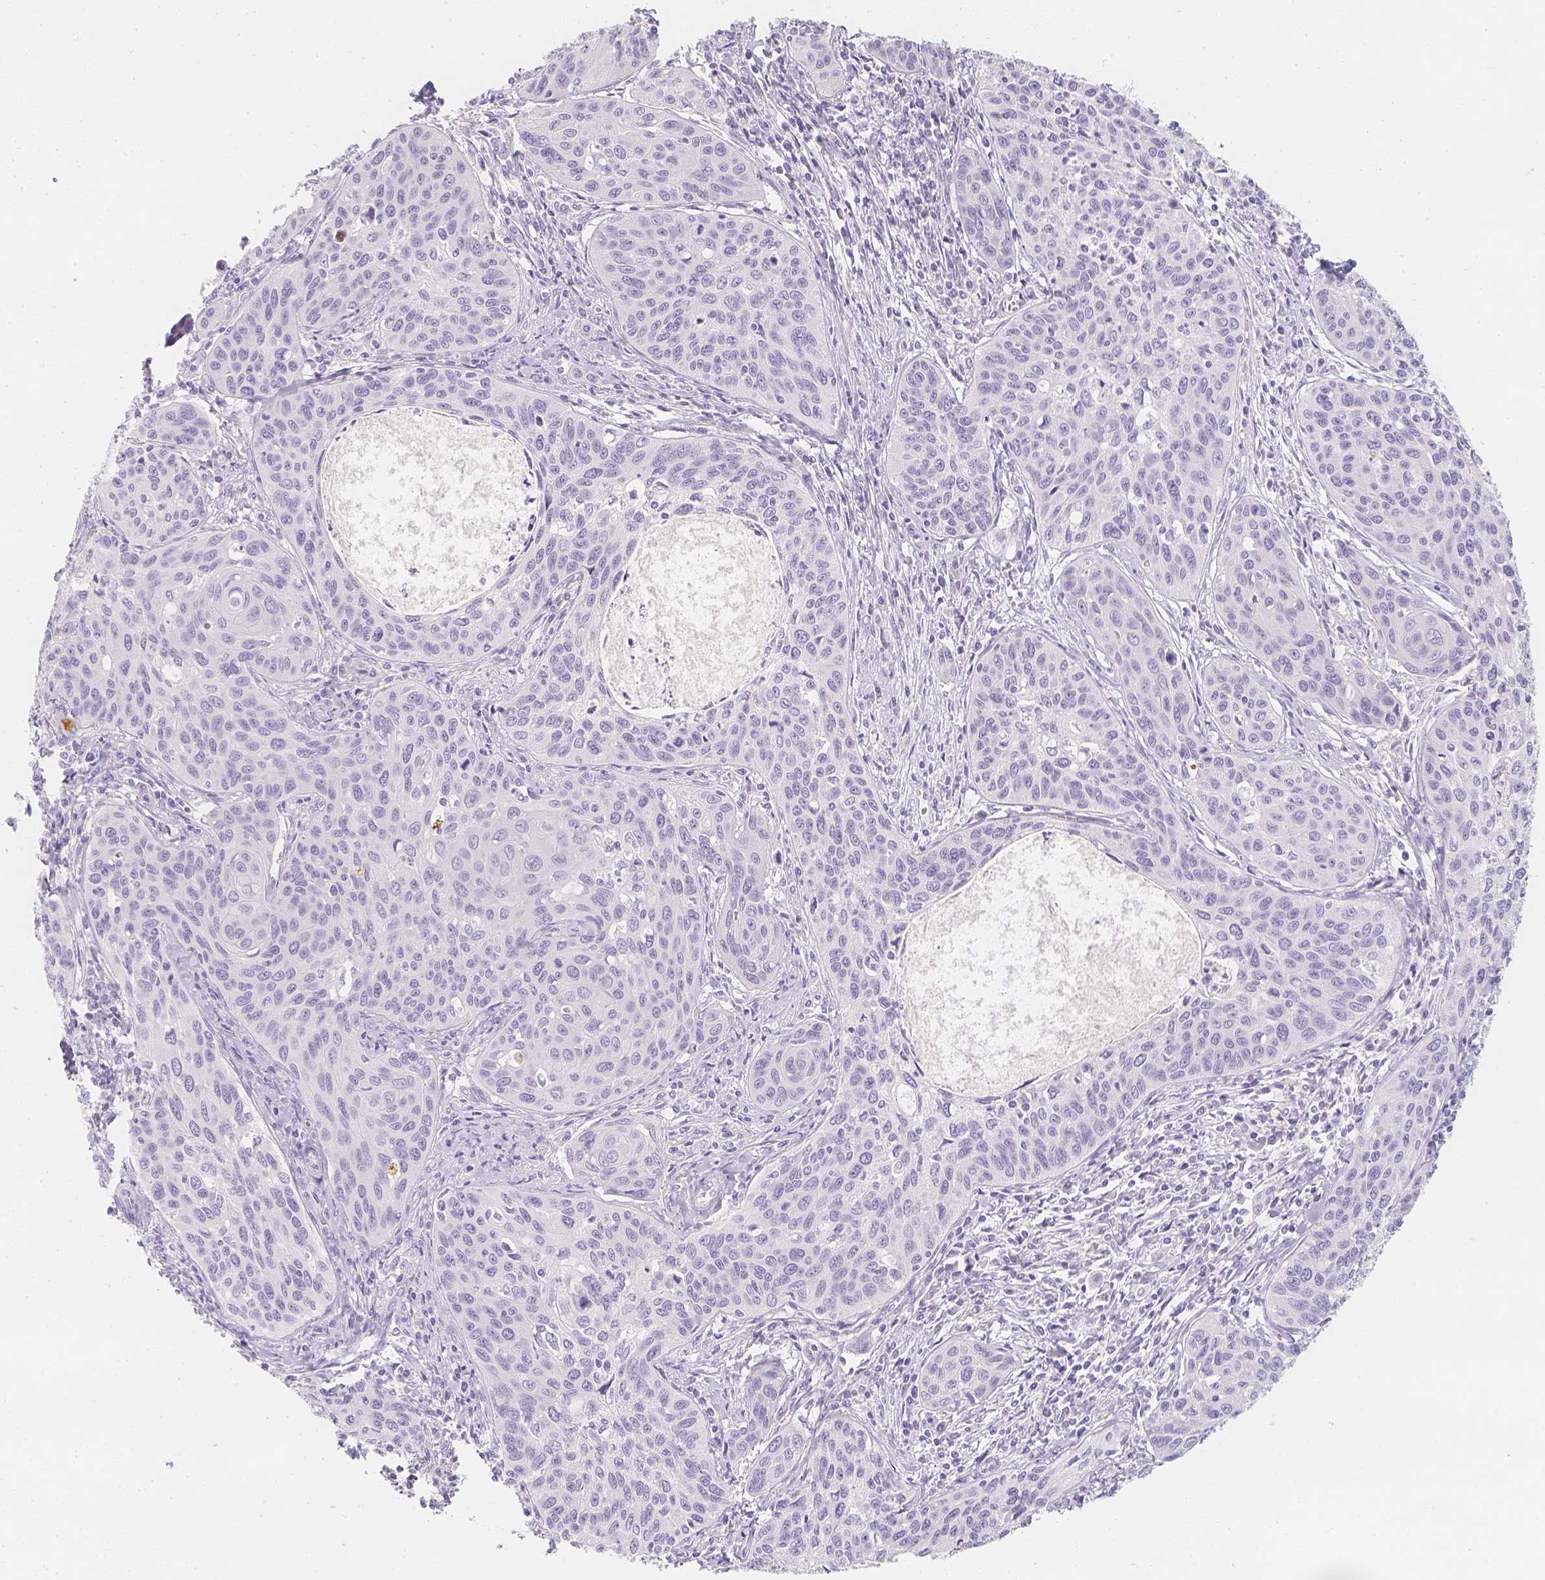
{"staining": {"intensity": "negative", "quantity": "none", "location": "none"}, "tissue": "cervical cancer", "cell_type": "Tumor cells", "image_type": "cancer", "snomed": [{"axis": "morphology", "description": "Squamous cell carcinoma, NOS"}, {"axis": "topography", "description": "Cervix"}], "caption": "This is a histopathology image of IHC staining of cervical cancer, which shows no positivity in tumor cells.", "gene": "SLC18A1", "patient": {"sex": "female", "age": 31}}